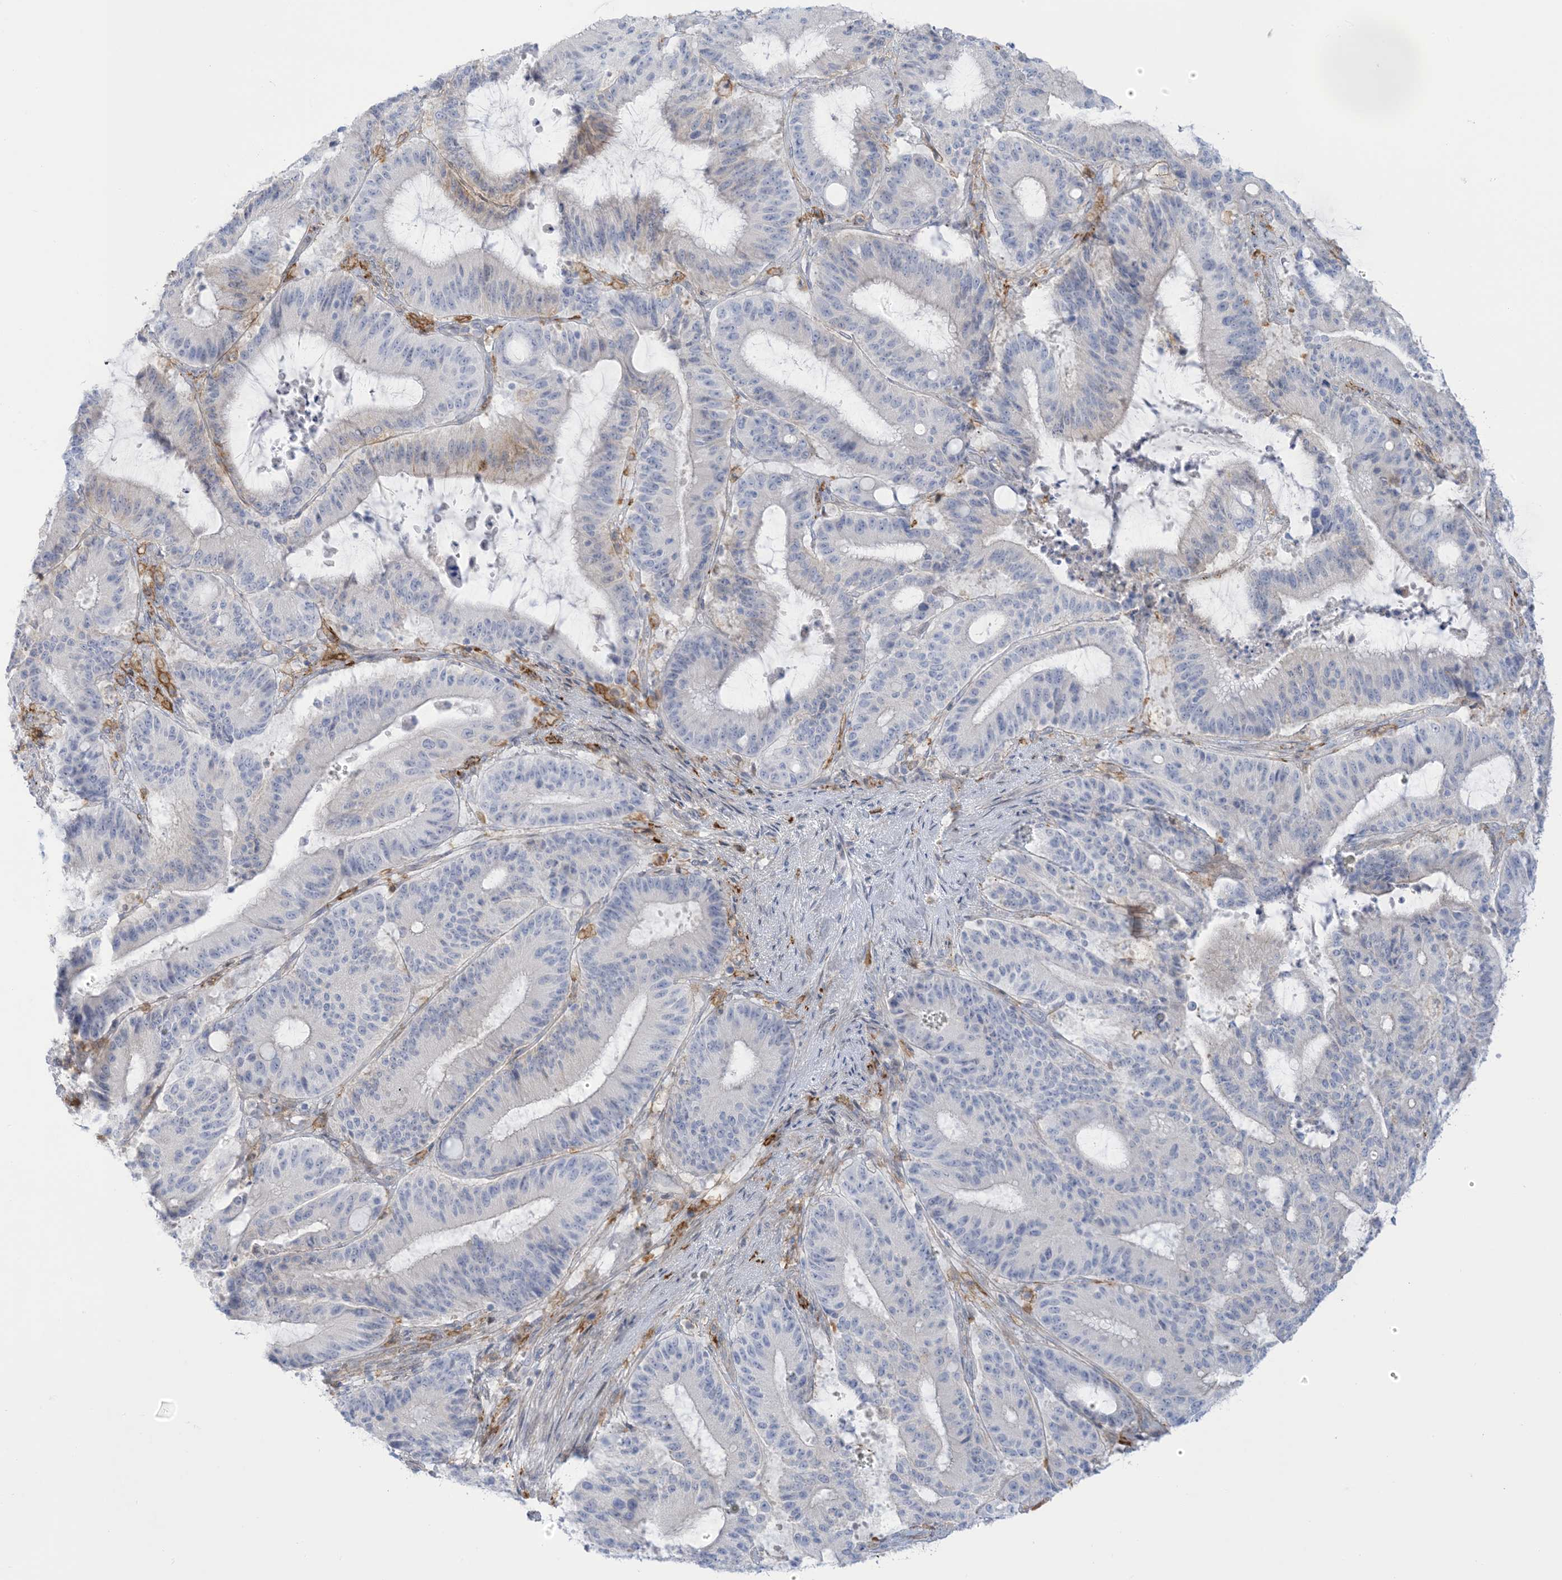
{"staining": {"intensity": "weak", "quantity": "<25%", "location": "cytoplasmic/membranous"}, "tissue": "liver cancer", "cell_type": "Tumor cells", "image_type": "cancer", "snomed": [{"axis": "morphology", "description": "Normal tissue, NOS"}, {"axis": "morphology", "description": "Cholangiocarcinoma"}, {"axis": "topography", "description": "Liver"}, {"axis": "topography", "description": "Peripheral nerve tissue"}], "caption": "Immunohistochemistry (IHC) of human liver cancer (cholangiocarcinoma) reveals no expression in tumor cells.", "gene": "ICMT", "patient": {"sex": "female", "age": 73}}